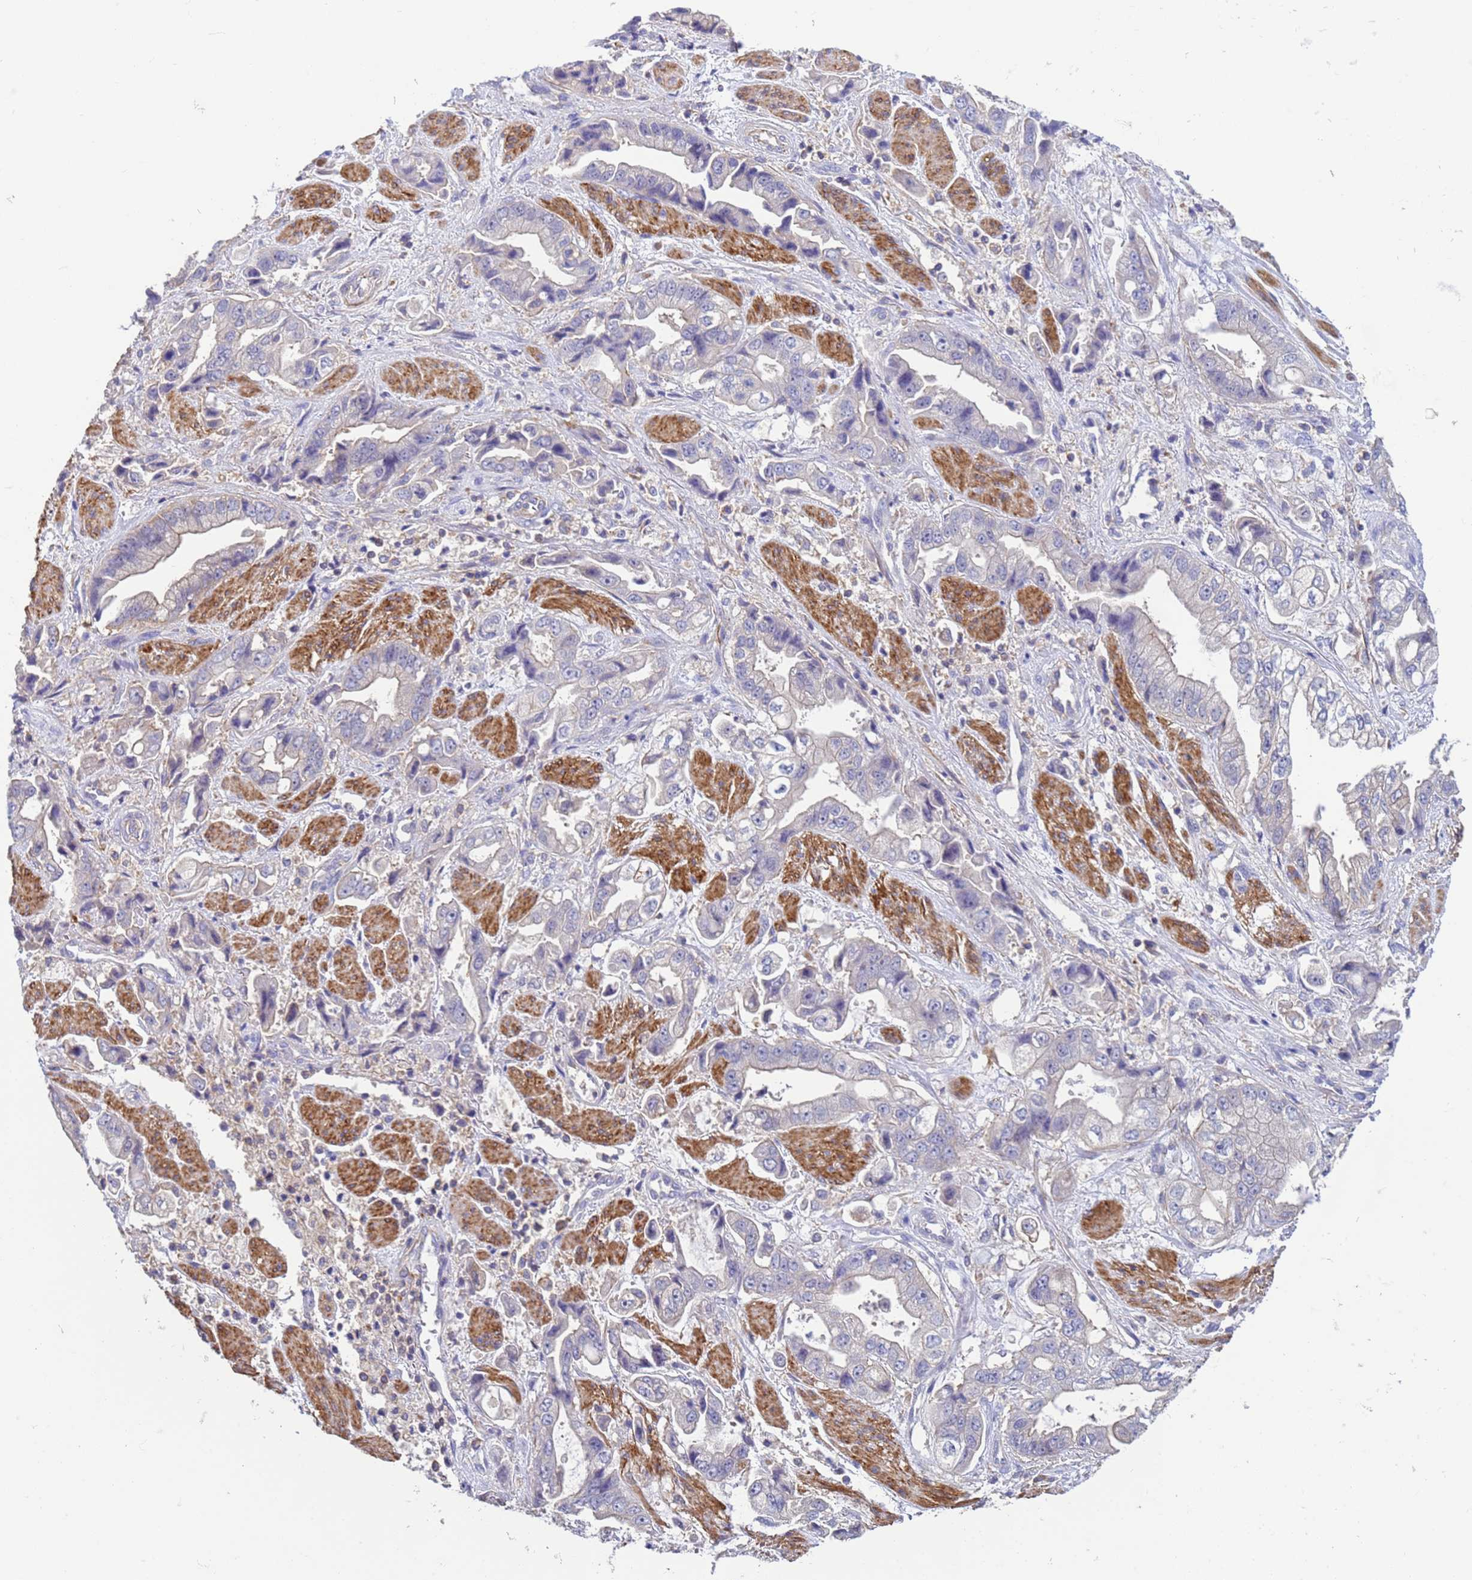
{"staining": {"intensity": "negative", "quantity": "none", "location": "none"}, "tissue": "stomach cancer", "cell_type": "Tumor cells", "image_type": "cancer", "snomed": [{"axis": "morphology", "description": "Adenocarcinoma, NOS"}, {"axis": "topography", "description": "Stomach"}], "caption": "There is no significant positivity in tumor cells of stomach cancer (adenocarcinoma).", "gene": "KLHL13", "patient": {"sex": "male", "age": 62}}